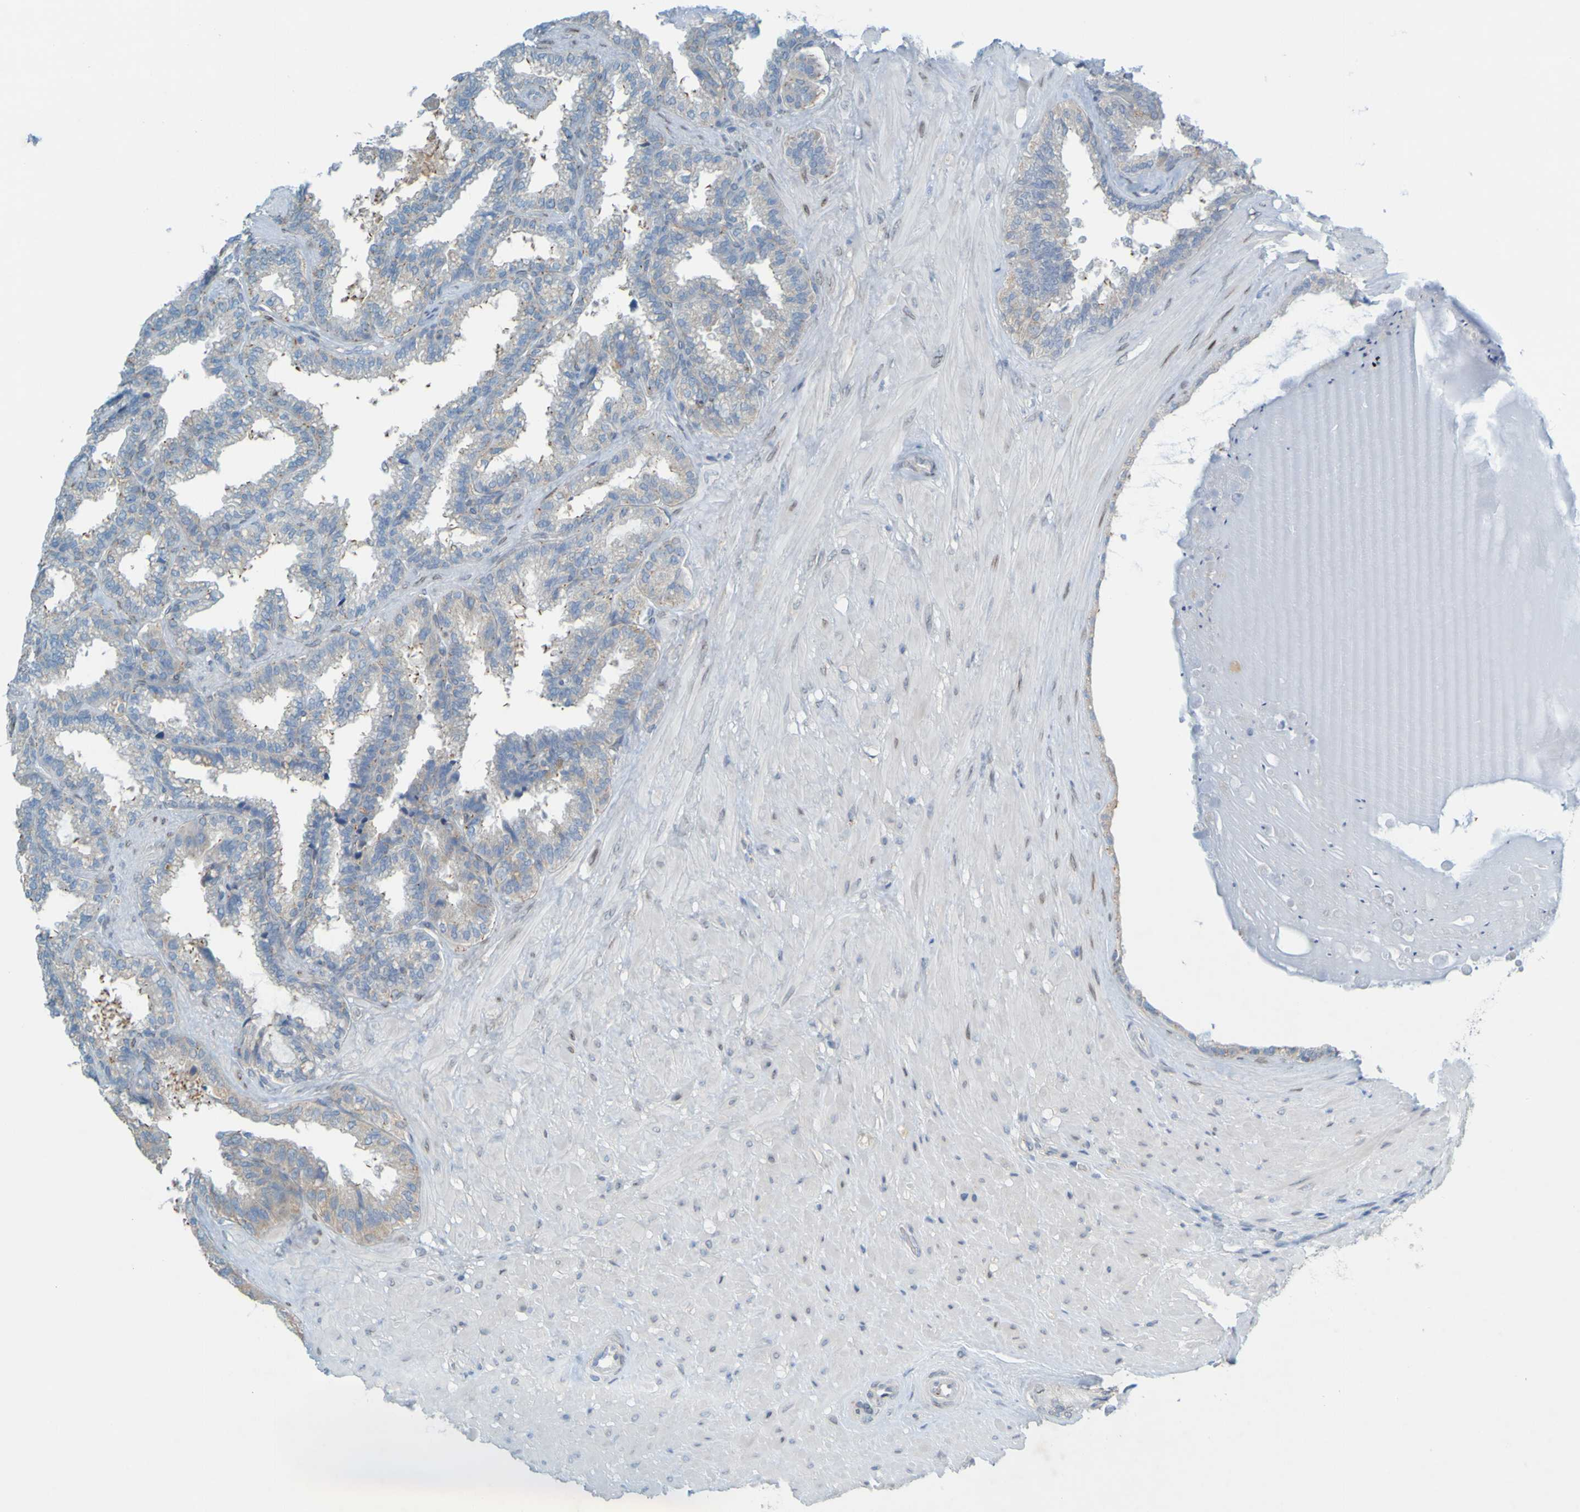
{"staining": {"intensity": "weak", "quantity": "<25%", "location": "cytoplasmic/membranous"}, "tissue": "seminal vesicle", "cell_type": "Glandular cells", "image_type": "normal", "snomed": [{"axis": "morphology", "description": "Normal tissue, NOS"}, {"axis": "topography", "description": "Seminal veicle"}], "caption": "This is a histopathology image of immunohistochemistry (IHC) staining of benign seminal vesicle, which shows no staining in glandular cells.", "gene": "MAG", "patient": {"sex": "male", "age": 46}}